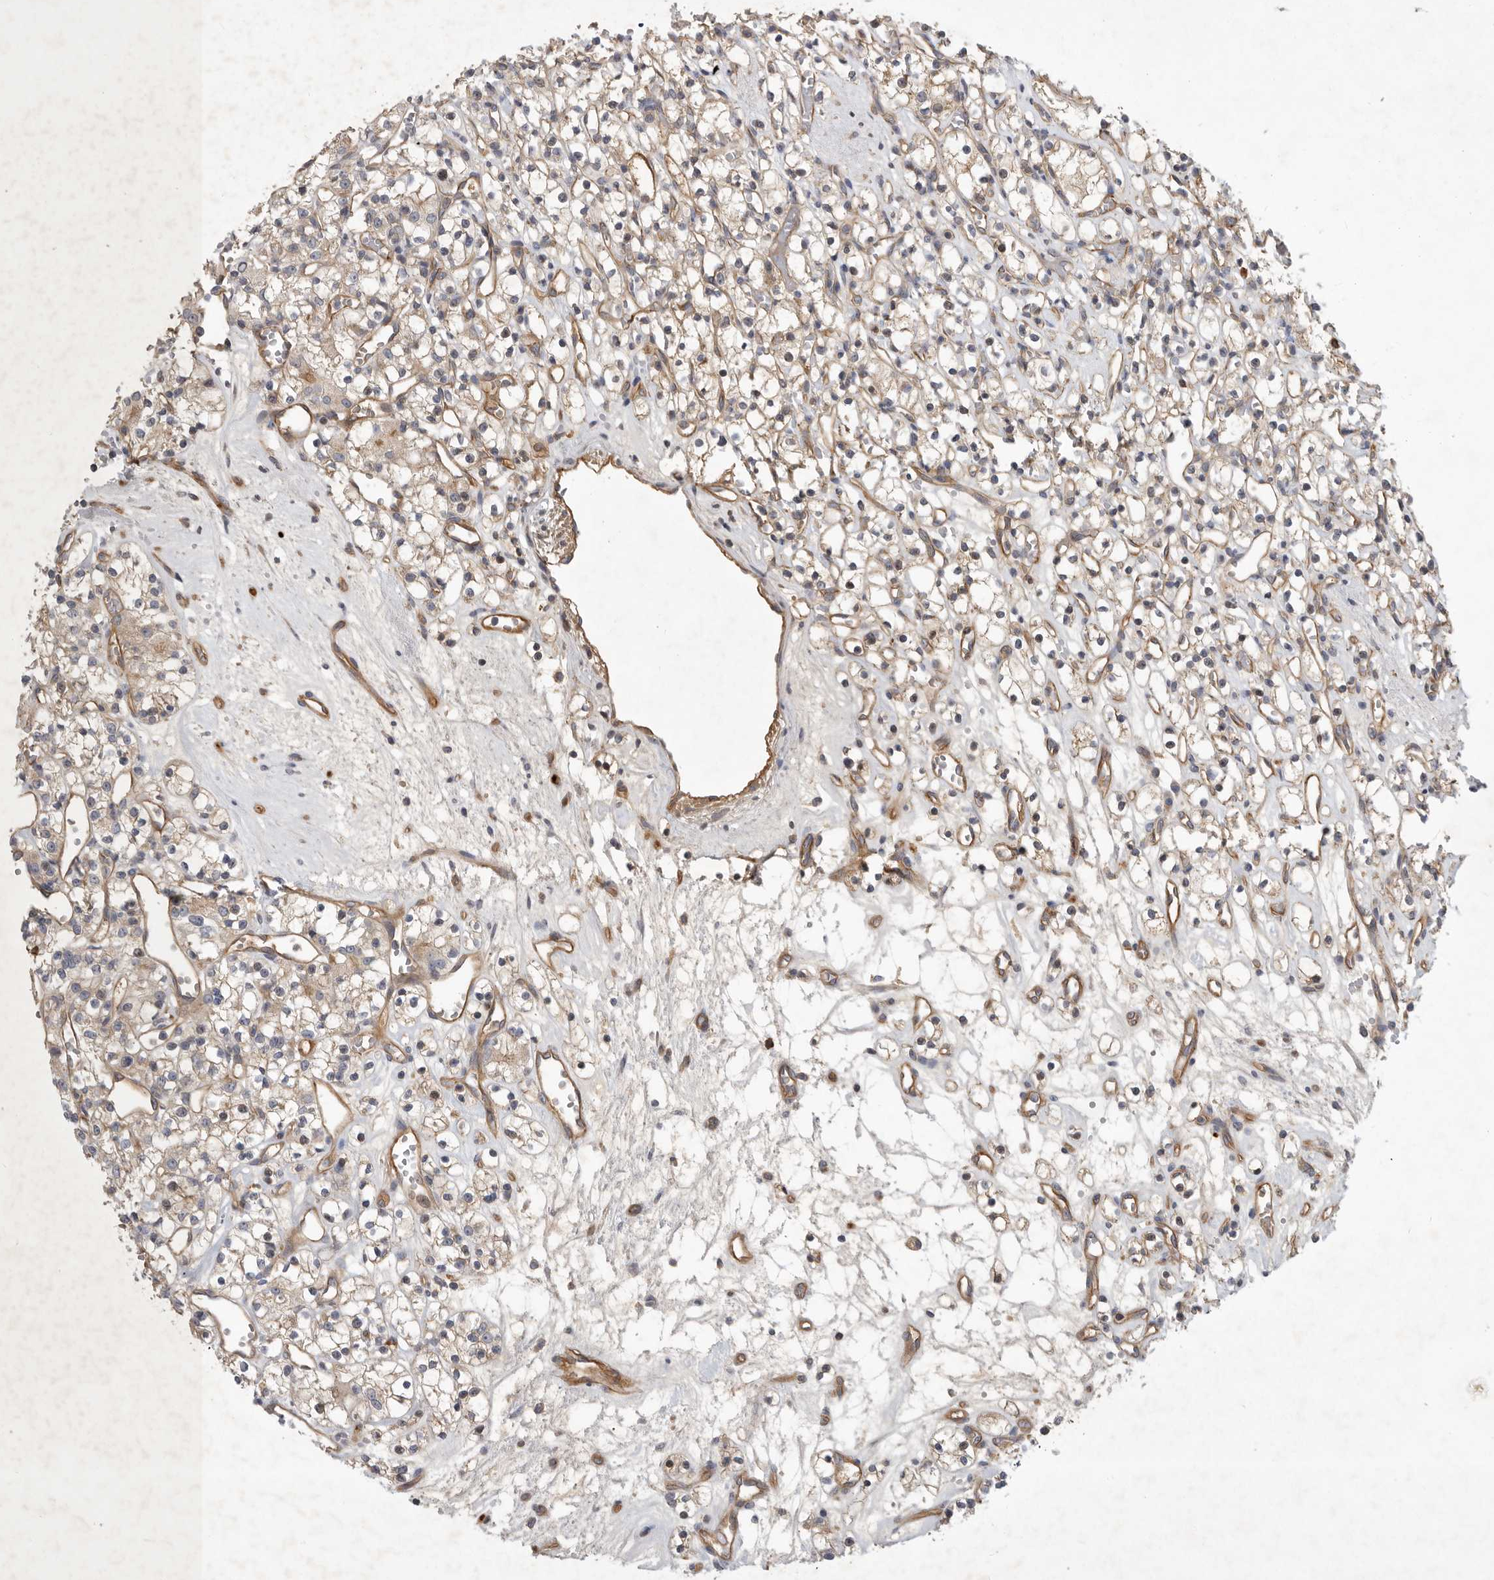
{"staining": {"intensity": "weak", "quantity": "25%-75%", "location": "cytoplasmic/membranous"}, "tissue": "renal cancer", "cell_type": "Tumor cells", "image_type": "cancer", "snomed": [{"axis": "morphology", "description": "Adenocarcinoma, NOS"}, {"axis": "topography", "description": "Kidney"}], "caption": "Renal cancer (adenocarcinoma) was stained to show a protein in brown. There is low levels of weak cytoplasmic/membranous staining in approximately 25%-75% of tumor cells.", "gene": "MLPH", "patient": {"sex": "female", "age": 59}}